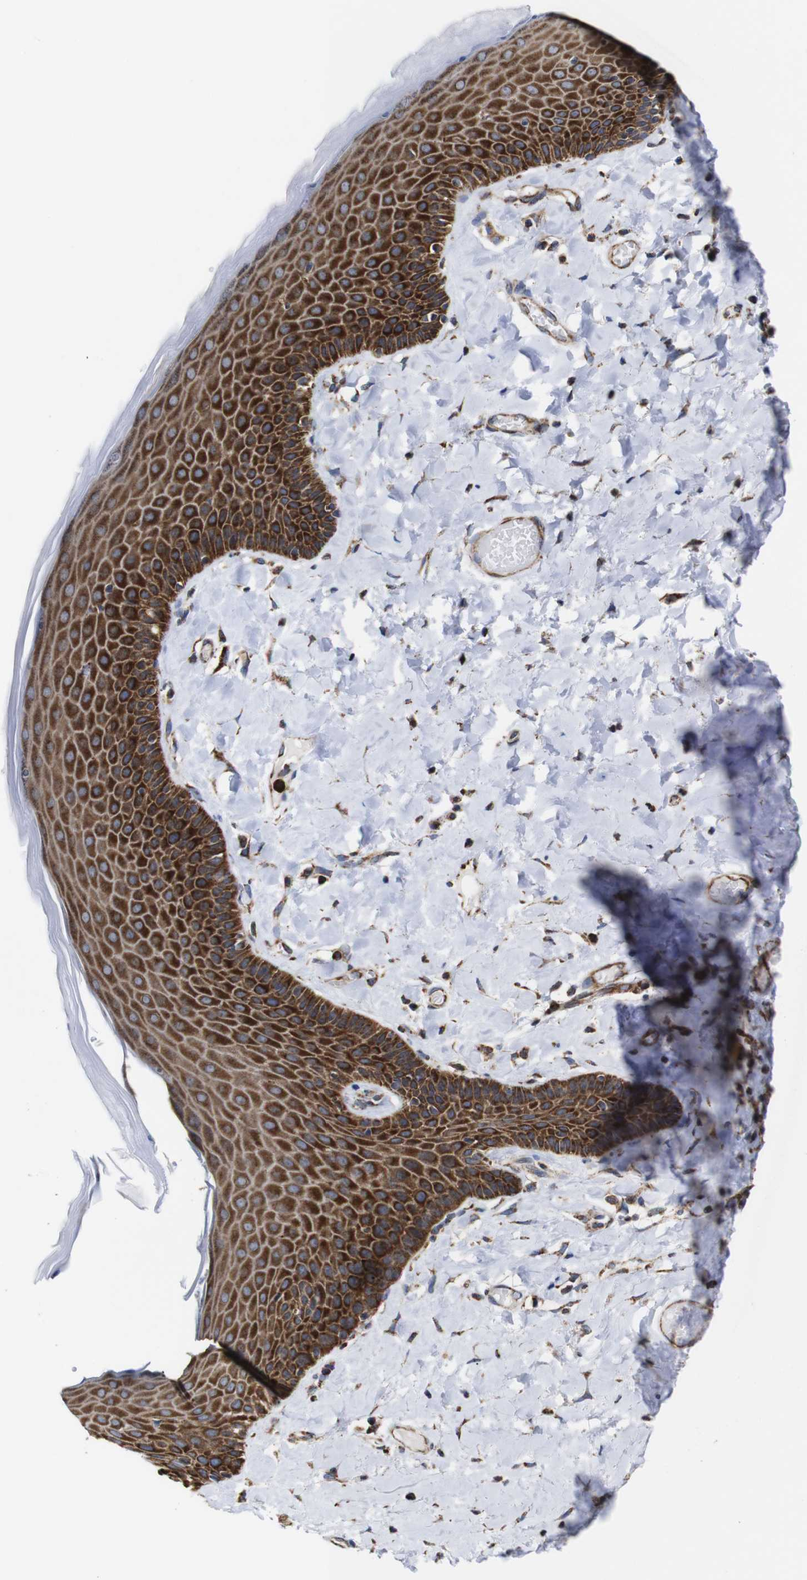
{"staining": {"intensity": "strong", "quantity": ">75%", "location": "cytoplasmic/membranous"}, "tissue": "skin", "cell_type": "Epidermal cells", "image_type": "normal", "snomed": [{"axis": "morphology", "description": "Normal tissue, NOS"}, {"axis": "topography", "description": "Anal"}], "caption": "Unremarkable skin reveals strong cytoplasmic/membranous expression in about >75% of epidermal cells The protein is stained brown, and the nuclei are stained in blue (DAB IHC with brightfield microscopy, high magnification)..", "gene": "C17orf80", "patient": {"sex": "male", "age": 69}}